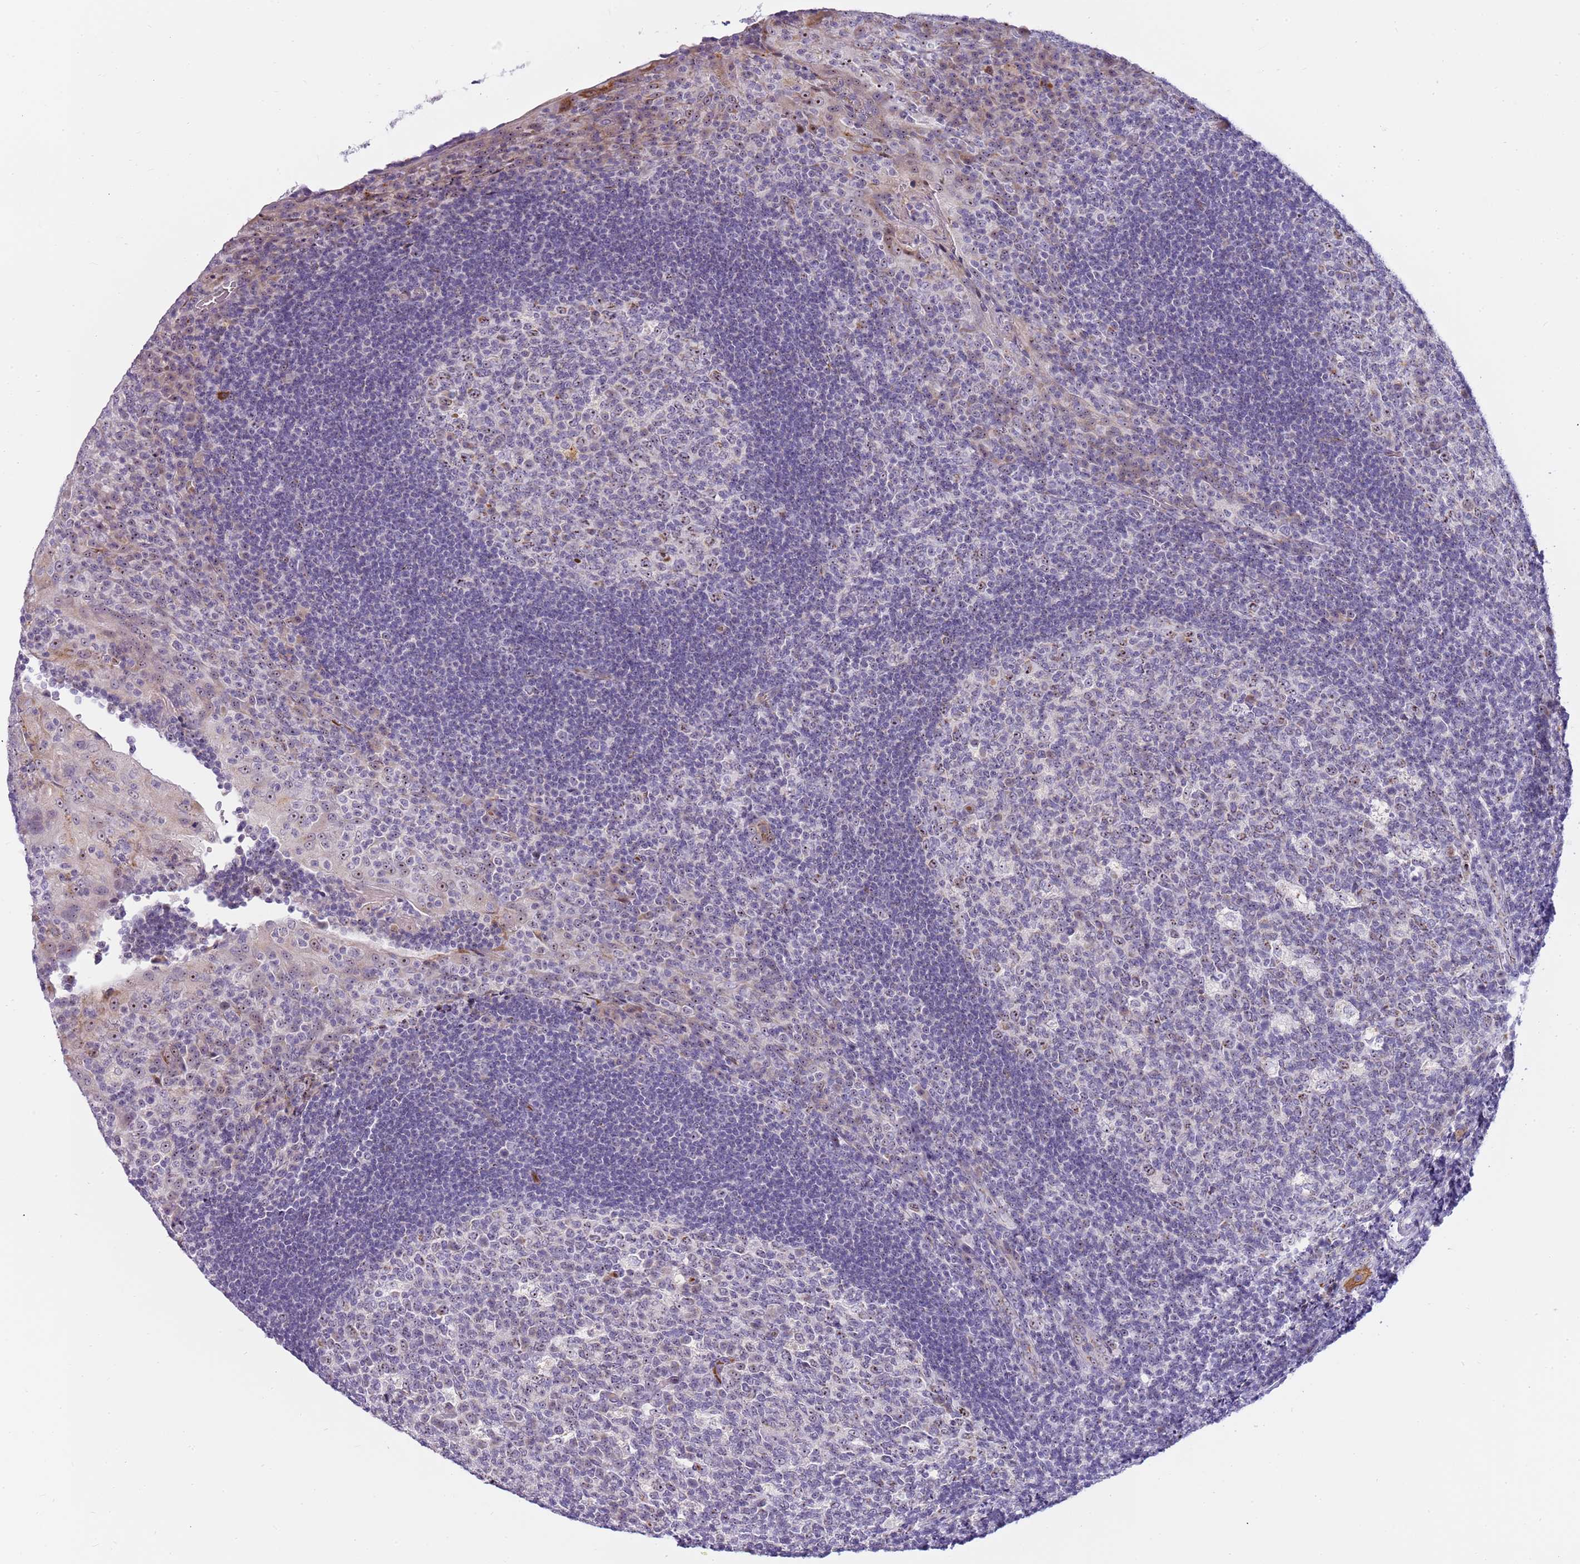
{"staining": {"intensity": "negative", "quantity": "none", "location": "none"}, "tissue": "tonsil", "cell_type": "Germinal center cells", "image_type": "normal", "snomed": [{"axis": "morphology", "description": "Normal tissue, NOS"}, {"axis": "topography", "description": "Tonsil"}], "caption": "Tonsil was stained to show a protein in brown. There is no significant expression in germinal center cells. (Immunohistochemistry, brightfield microscopy, high magnification).", "gene": "DNAJA3", "patient": {"sex": "male", "age": 17}}